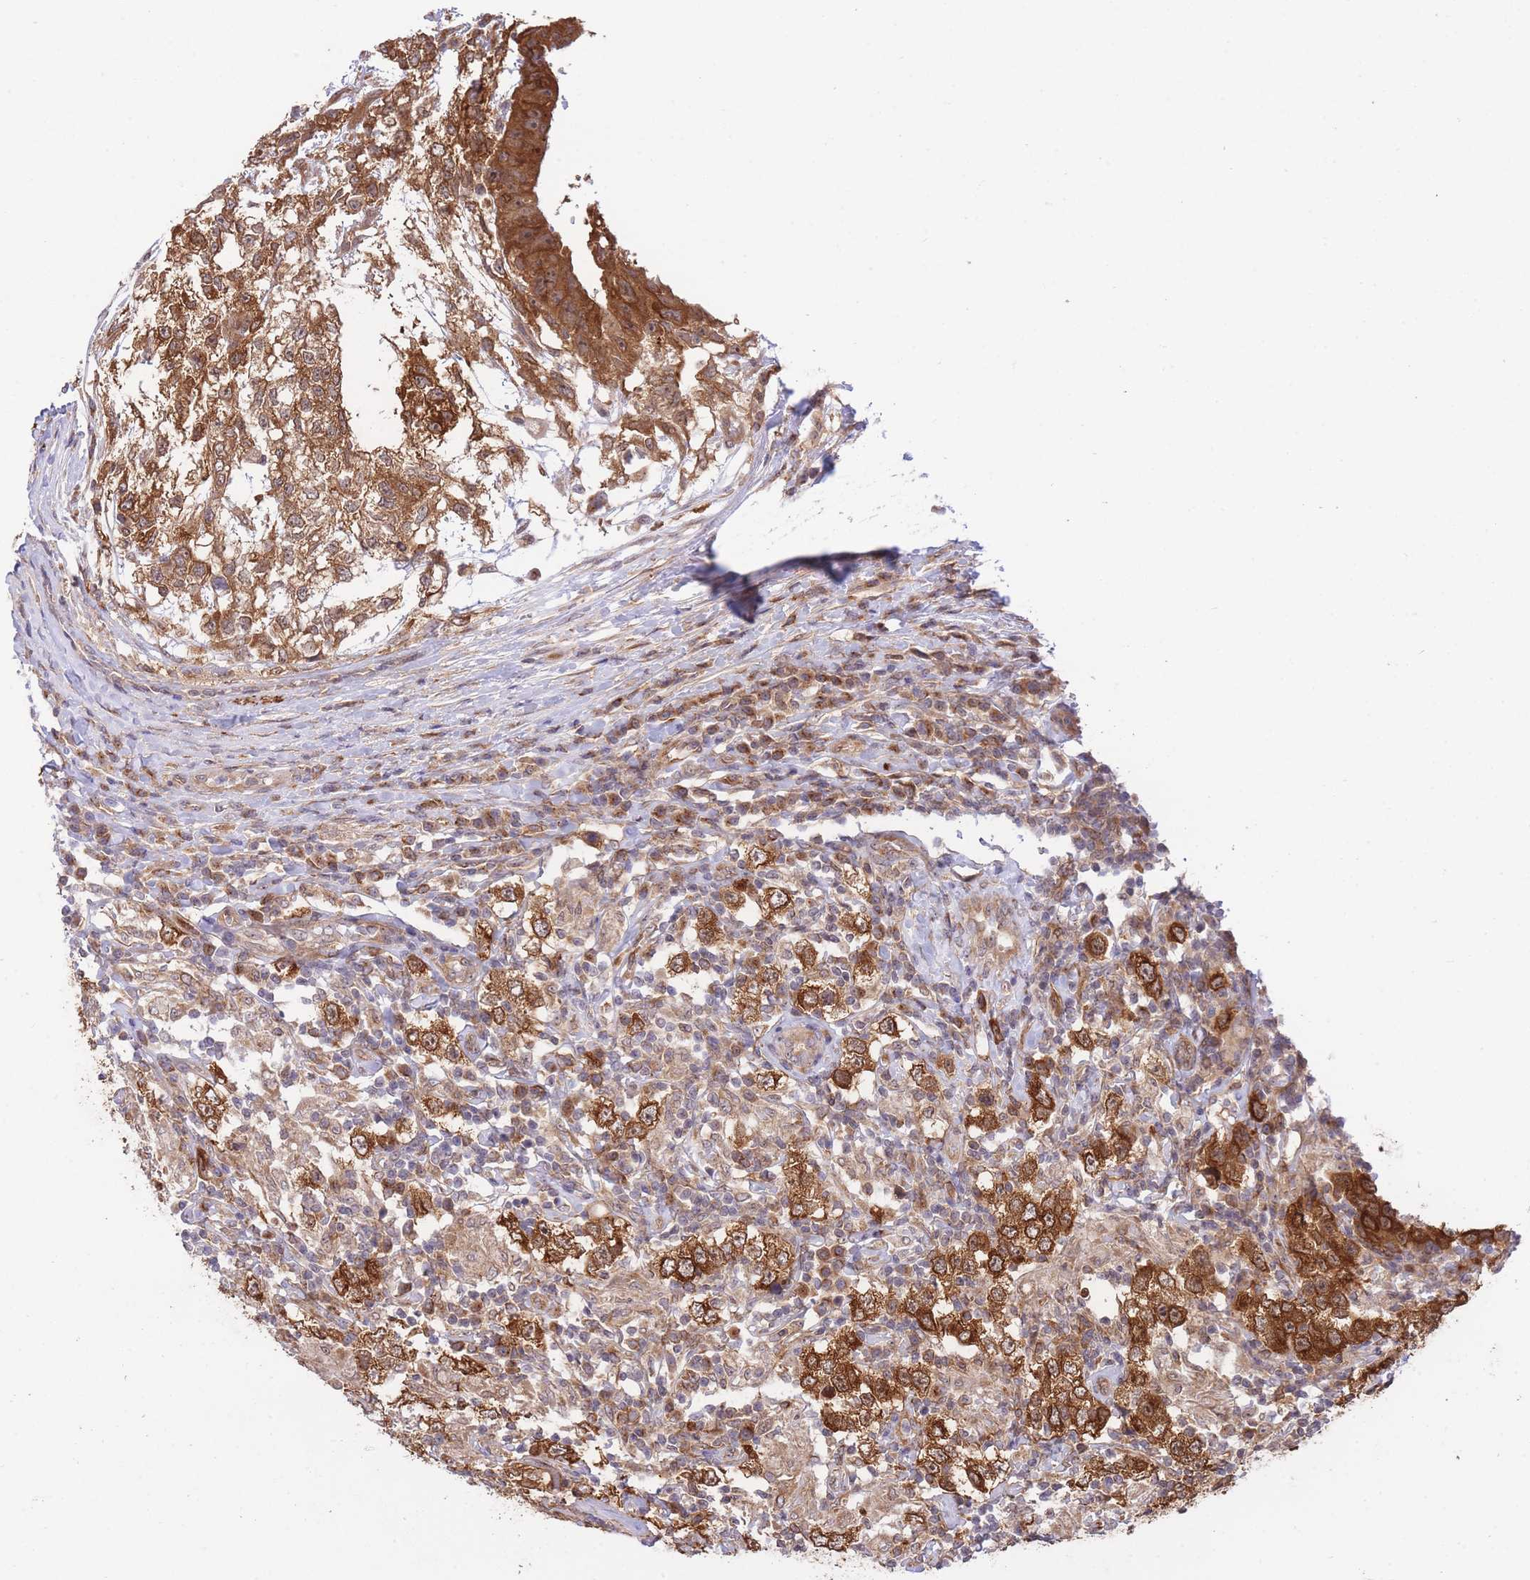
{"staining": {"intensity": "strong", "quantity": ">75%", "location": "cytoplasmic/membranous"}, "tissue": "testis cancer", "cell_type": "Tumor cells", "image_type": "cancer", "snomed": [{"axis": "morphology", "description": "Seminoma, NOS"}, {"axis": "morphology", "description": "Carcinoma, Embryonal, NOS"}, {"axis": "topography", "description": "Testis"}], "caption": "A high amount of strong cytoplasmic/membranous positivity is seen in about >75% of tumor cells in testis cancer tissue.", "gene": "EXOSC8", "patient": {"sex": "male", "age": 41}}